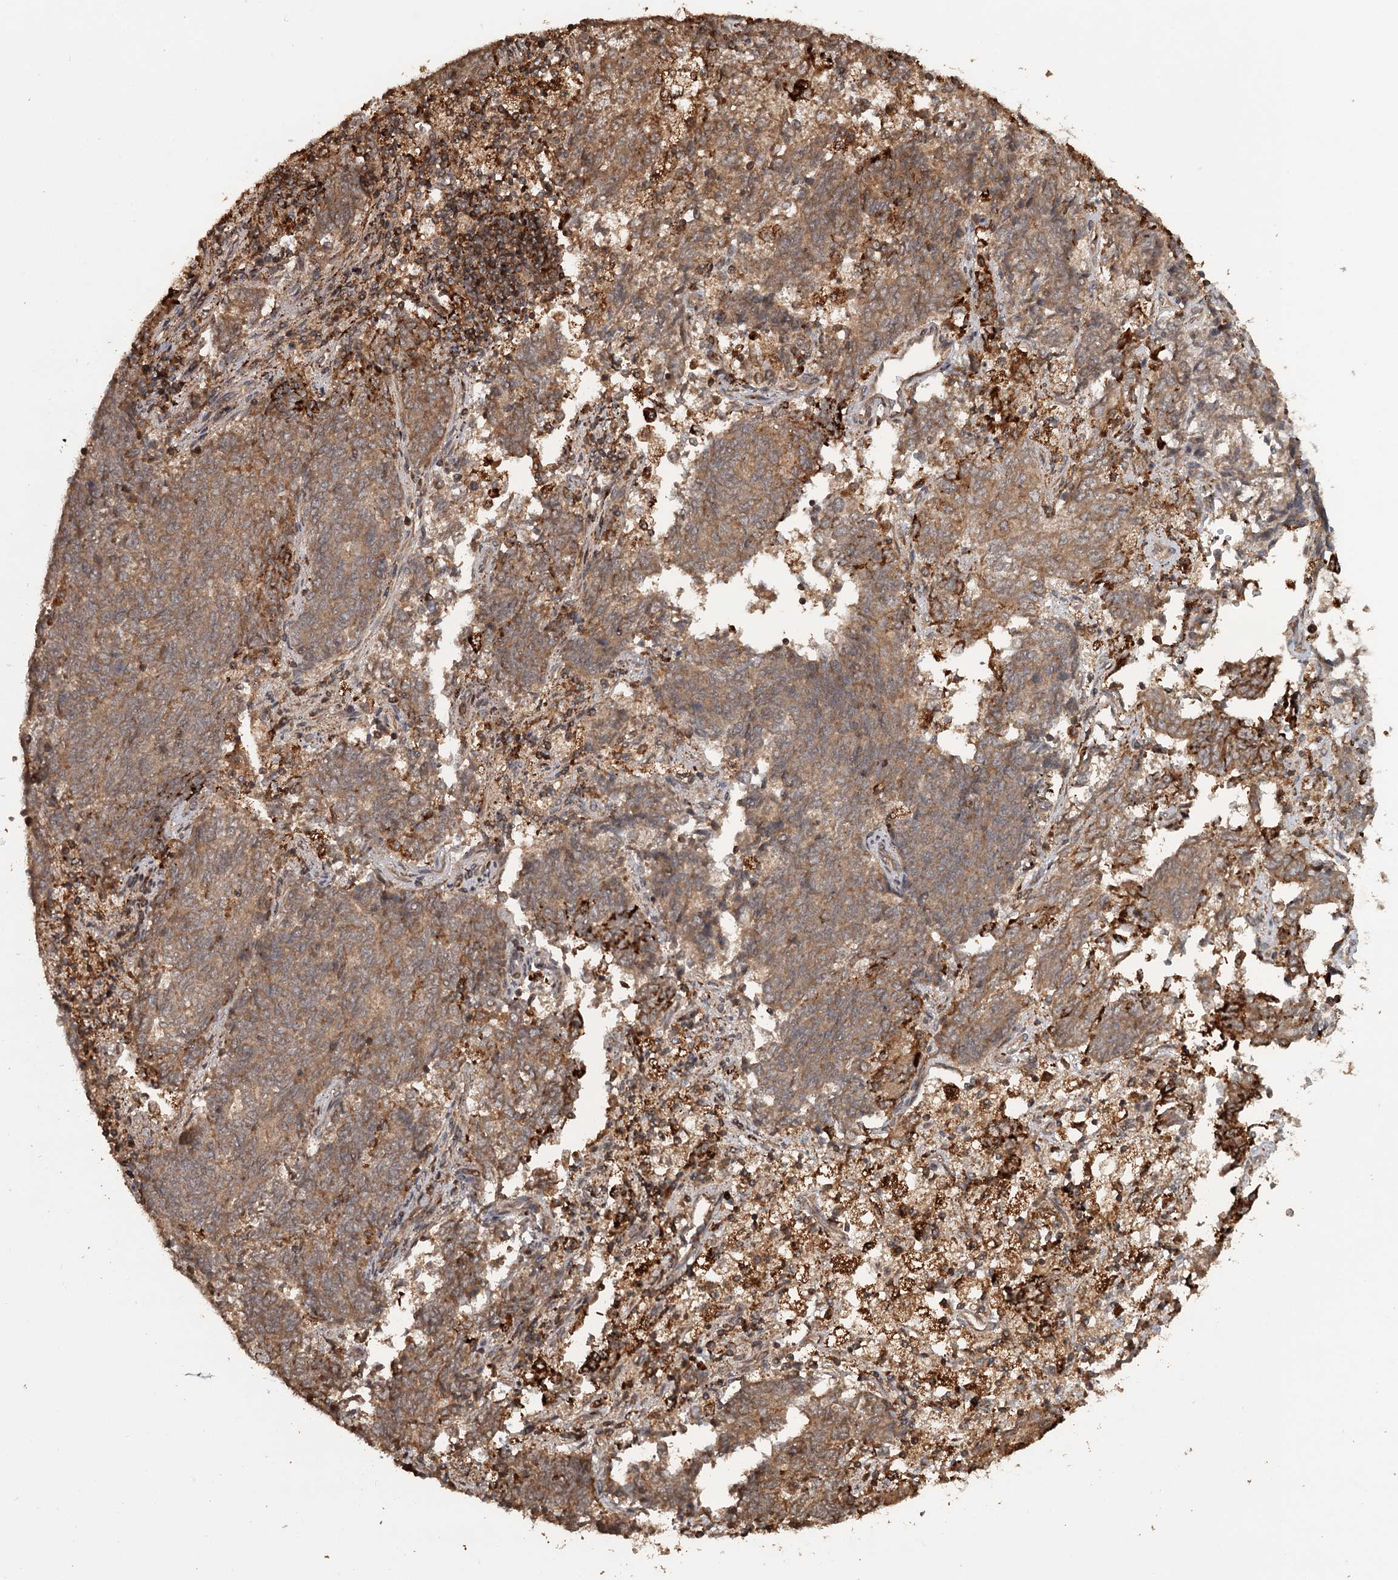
{"staining": {"intensity": "moderate", "quantity": ">75%", "location": "cytoplasmic/membranous"}, "tissue": "endometrial cancer", "cell_type": "Tumor cells", "image_type": "cancer", "snomed": [{"axis": "morphology", "description": "Adenocarcinoma, NOS"}, {"axis": "topography", "description": "Endometrium"}], "caption": "This histopathology image exhibits immunohistochemistry (IHC) staining of endometrial cancer (adenocarcinoma), with medium moderate cytoplasmic/membranous positivity in about >75% of tumor cells.", "gene": "FAXC", "patient": {"sex": "female", "age": 80}}